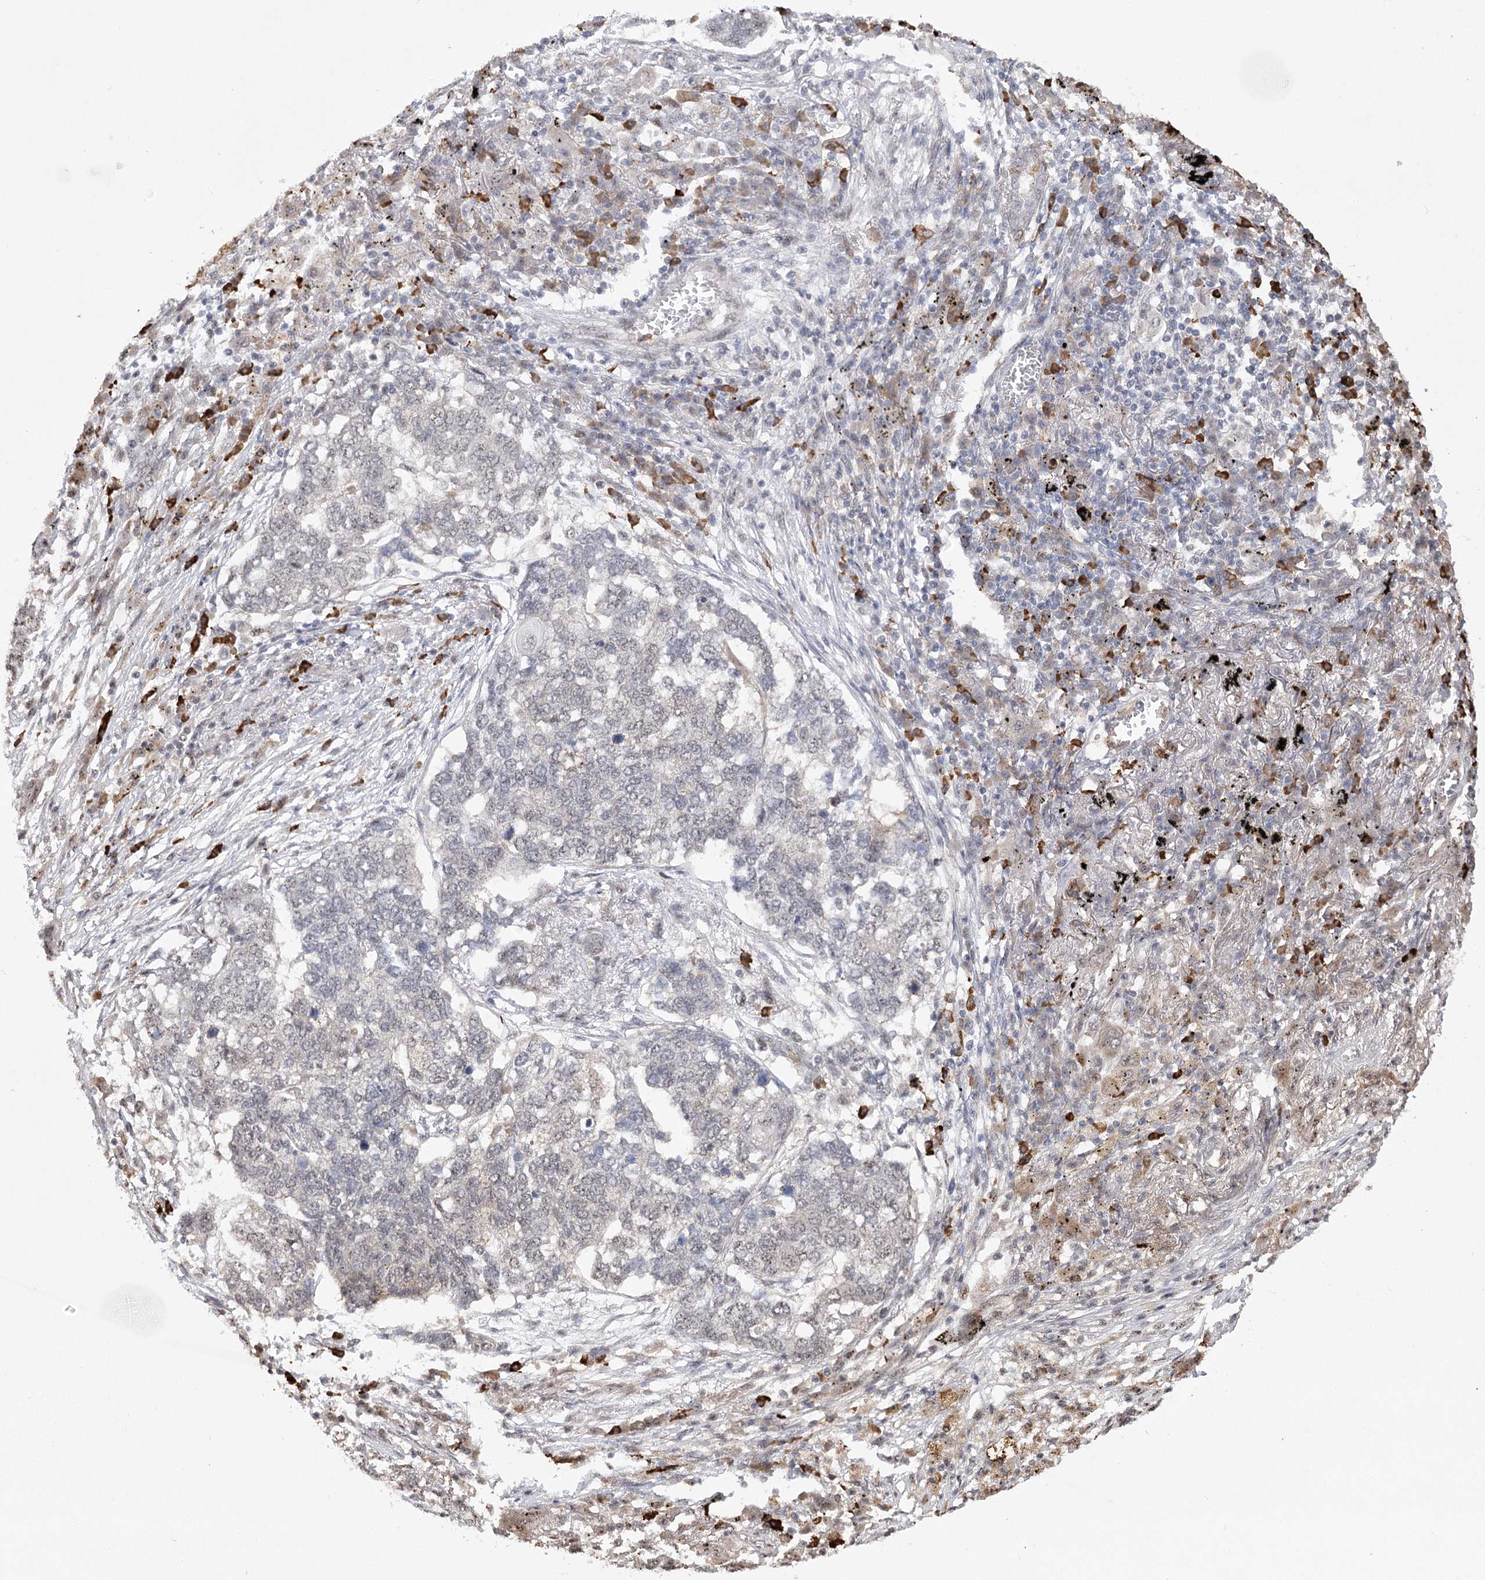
{"staining": {"intensity": "weak", "quantity": "<25%", "location": "nuclear"}, "tissue": "lung cancer", "cell_type": "Tumor cells", "image_type": "cancer", "snomed": [{"axis": "morphology", "description": "Squamous cell carcinoma, NOS"}, {"axis": "topography", "description": "Lung"}], "caption": "Tumor cells are negative for protein expression in human lung squamous cell carcinoma.", "gene": "PYROXD1", "patient": {"sex": "female", "age": 63}}